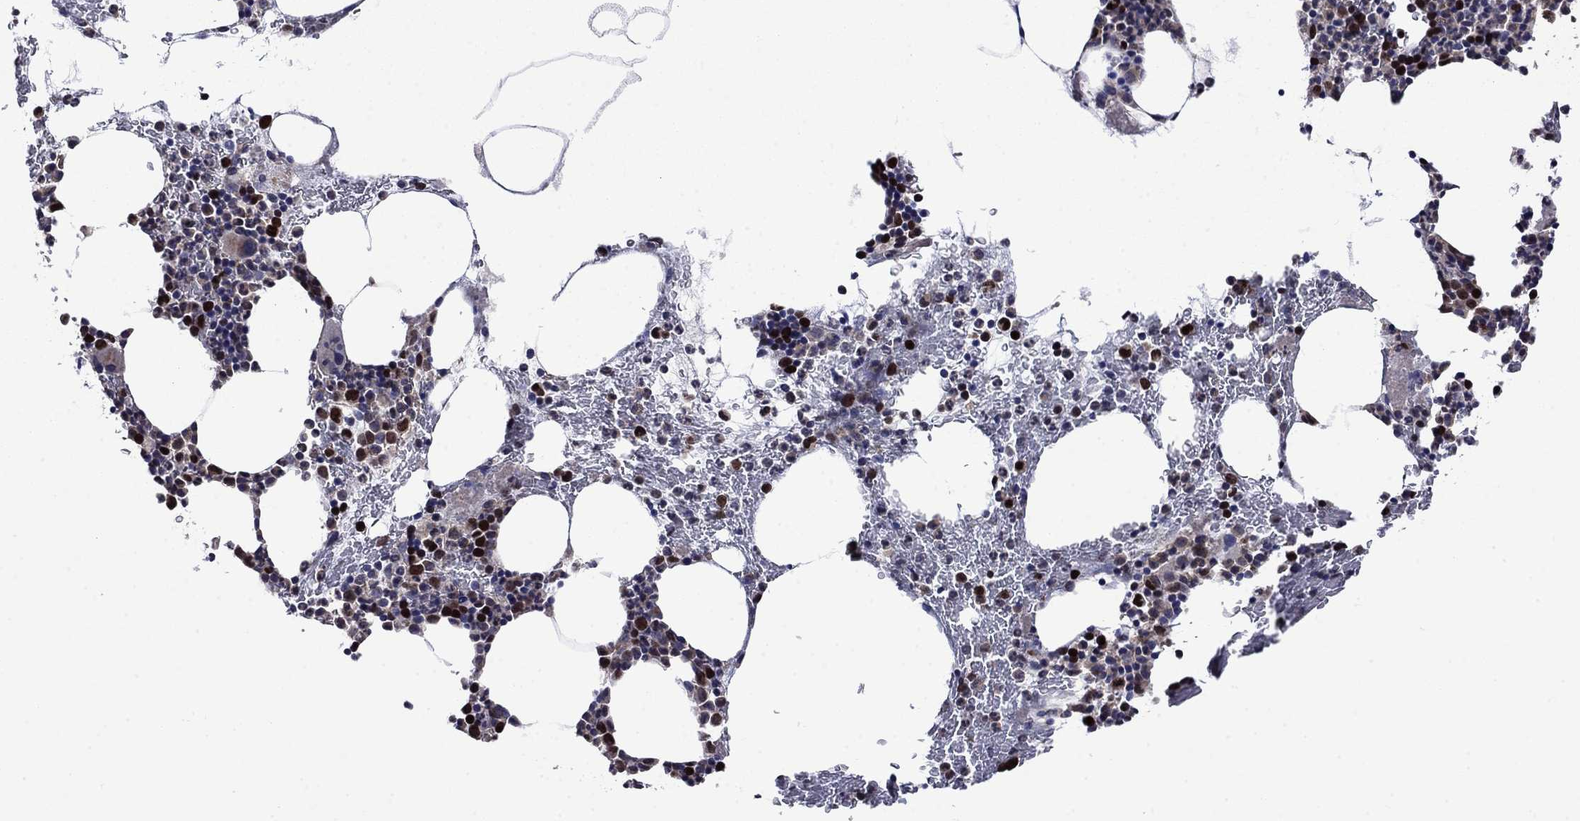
{"staining": {"intensity": "strong", "quantity": "<25%", "location": "cytoplasmic/membranous"}, "tissue": "bone marrow", "cell_type": "Hematopoietic cells", "image_type": "normal", "snomed": [{"axis": "morphology", "description": "Normal tissue, NOS"}, {"axis": "topography", "description": "Bone marrow"}], "caption": "DAB (3,3'-diaminobenzidine) immunohistochemical staining of normal bone marrow shows strong cytoplasmic/membranous protein staining in about <25% of hematopoietic cells. The staining was performed using DAB to visualize the protein expression in brown, while the nuclei were stained in blue with hematoxylin (Magnification: 20x).", "gene": "KIF22", "patient": {"sex": "male", "age": 83}}